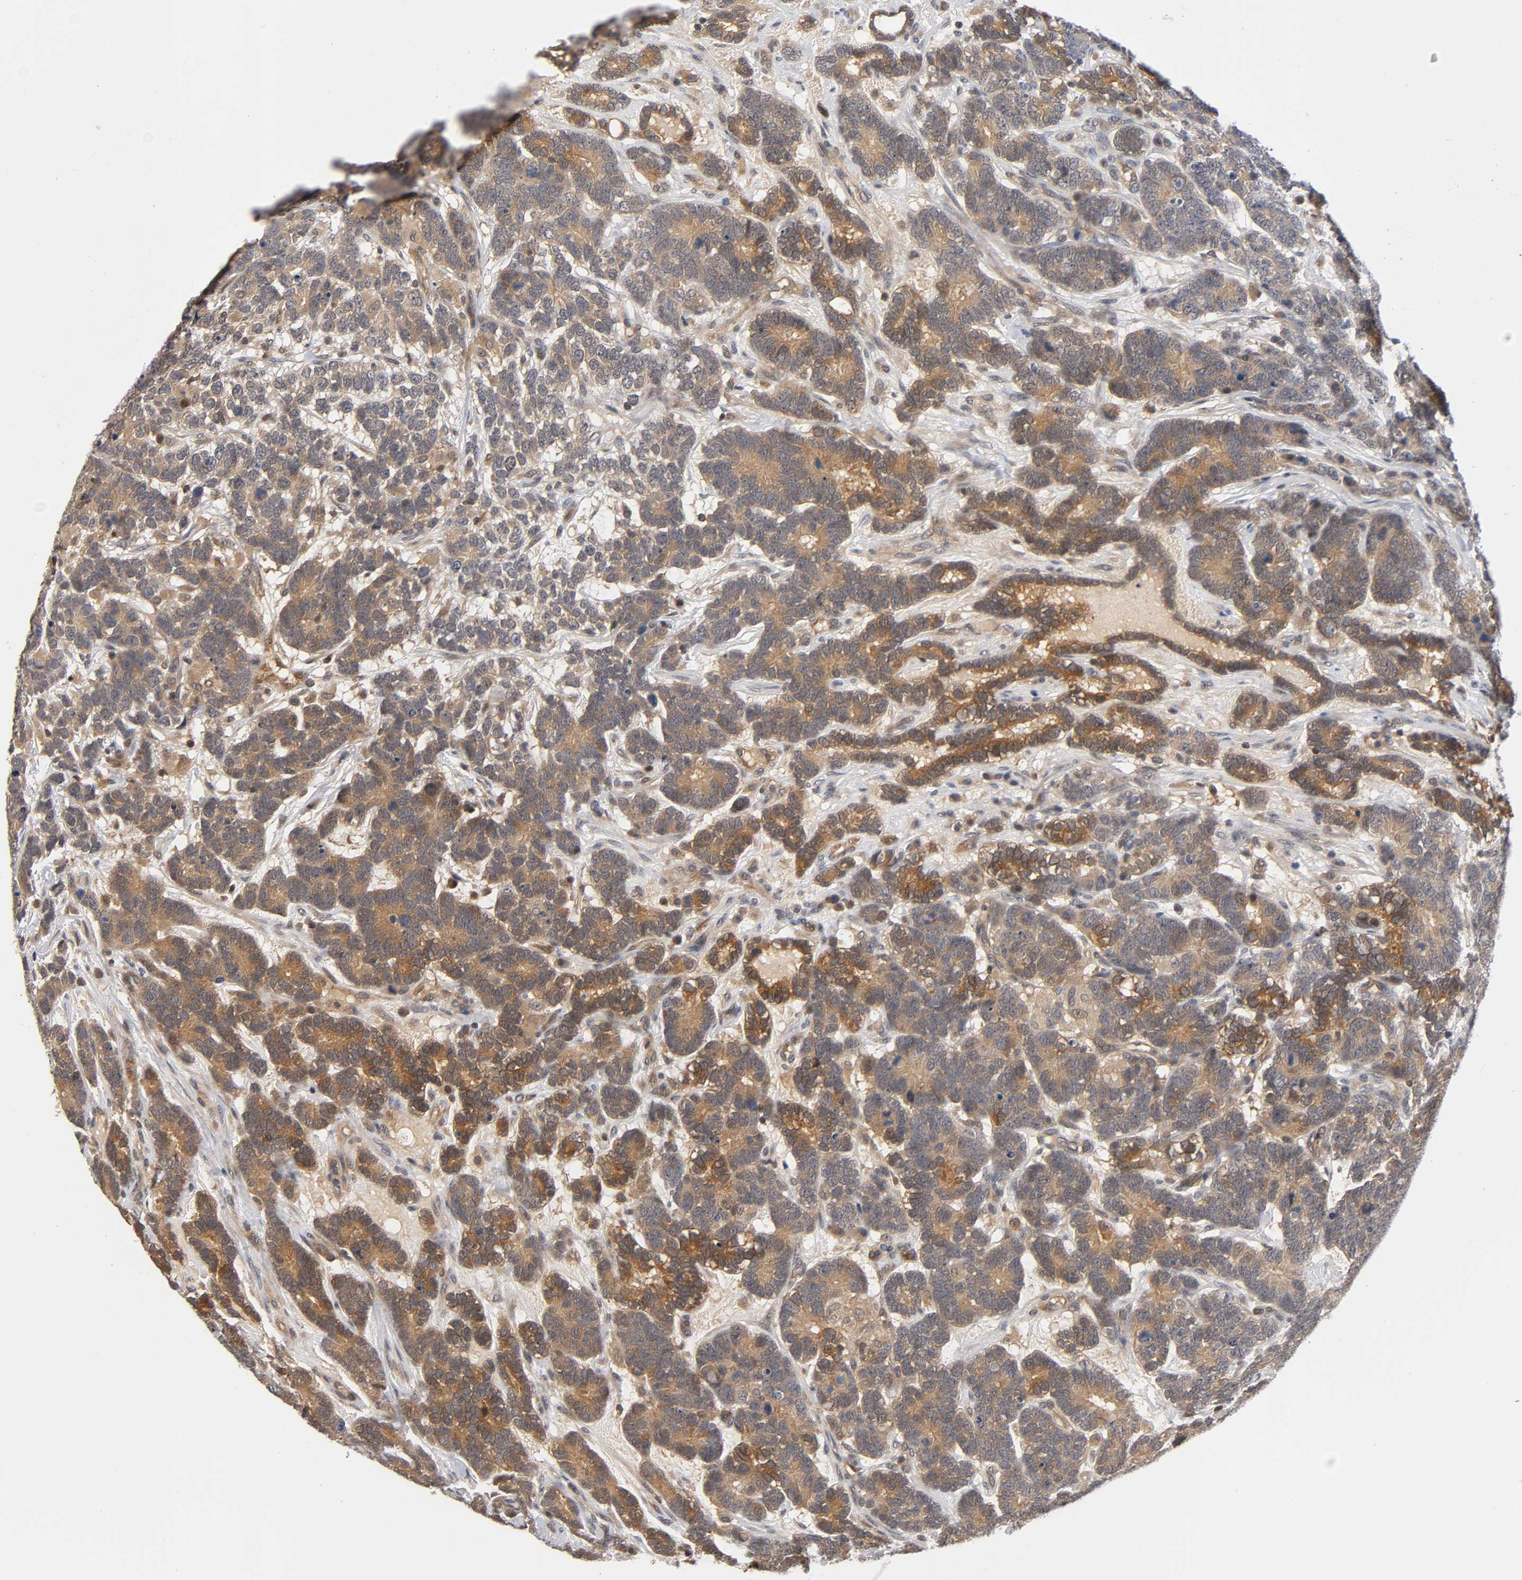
{"staining": {"intensity": "moderate", "quantity": ">75%", "location": "cytoplasmic/membranous"}, "tissue": "testis cancer", "cell_type": "Tumor cells", "image_type": "cancer", "snomed": [{"axis": "morphology", "description": "Carcinoma, Embryonal, NOS"}, {"axis": "topography", "description": "Testis"}], "caption": "About >75% of tumor cells in human testis embryonal carcinoma show moderate cytoplasmic/membranous protein expression as visualized by brown immunohistochemical staining.", "gene": "PRKAB1", "patient": {"sex": "male", "age": 26}}